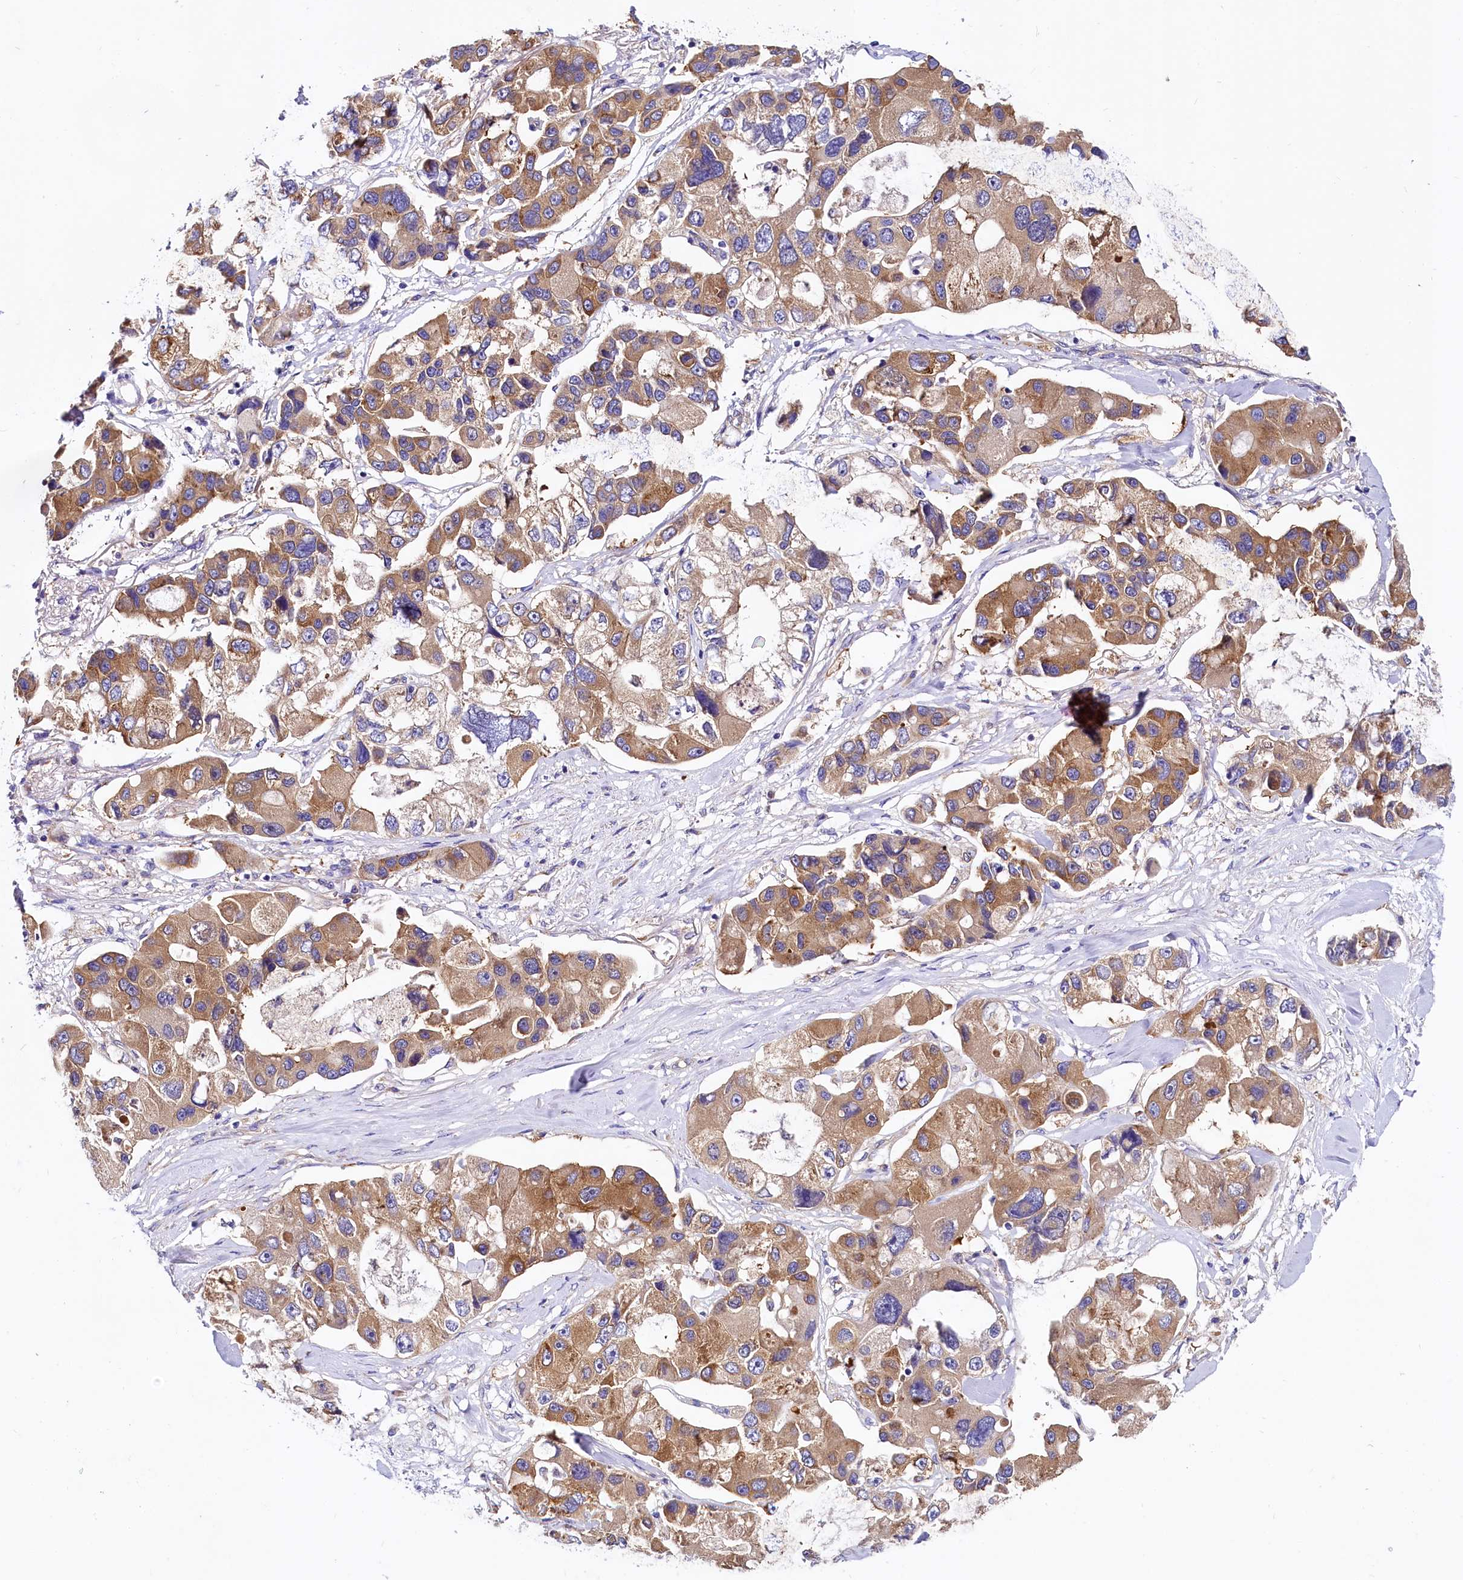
{"staining": {"intensity": "moderate", "quantity": ">75%", "location": "cytoplasmic/membranous"}, "tissue": "lung cancer", "cell_type": "Tumor cells", "image_type": "cancer", "snomed": [{"axis": "morphology", "description": "Adenocarcinoma, NOS"}, {"axis": "topography", "description": "Lung"}], "caption": "Immunohistochemistry (DAB (3,3'-diaminobenzidine)) staining of lung adenocarcinoma shows moderate cytoplasmic/membranous protein expression in about >75% of tumor cells.", "gene": "QARS1", "patient": {"sex": "female", "age": 54}}